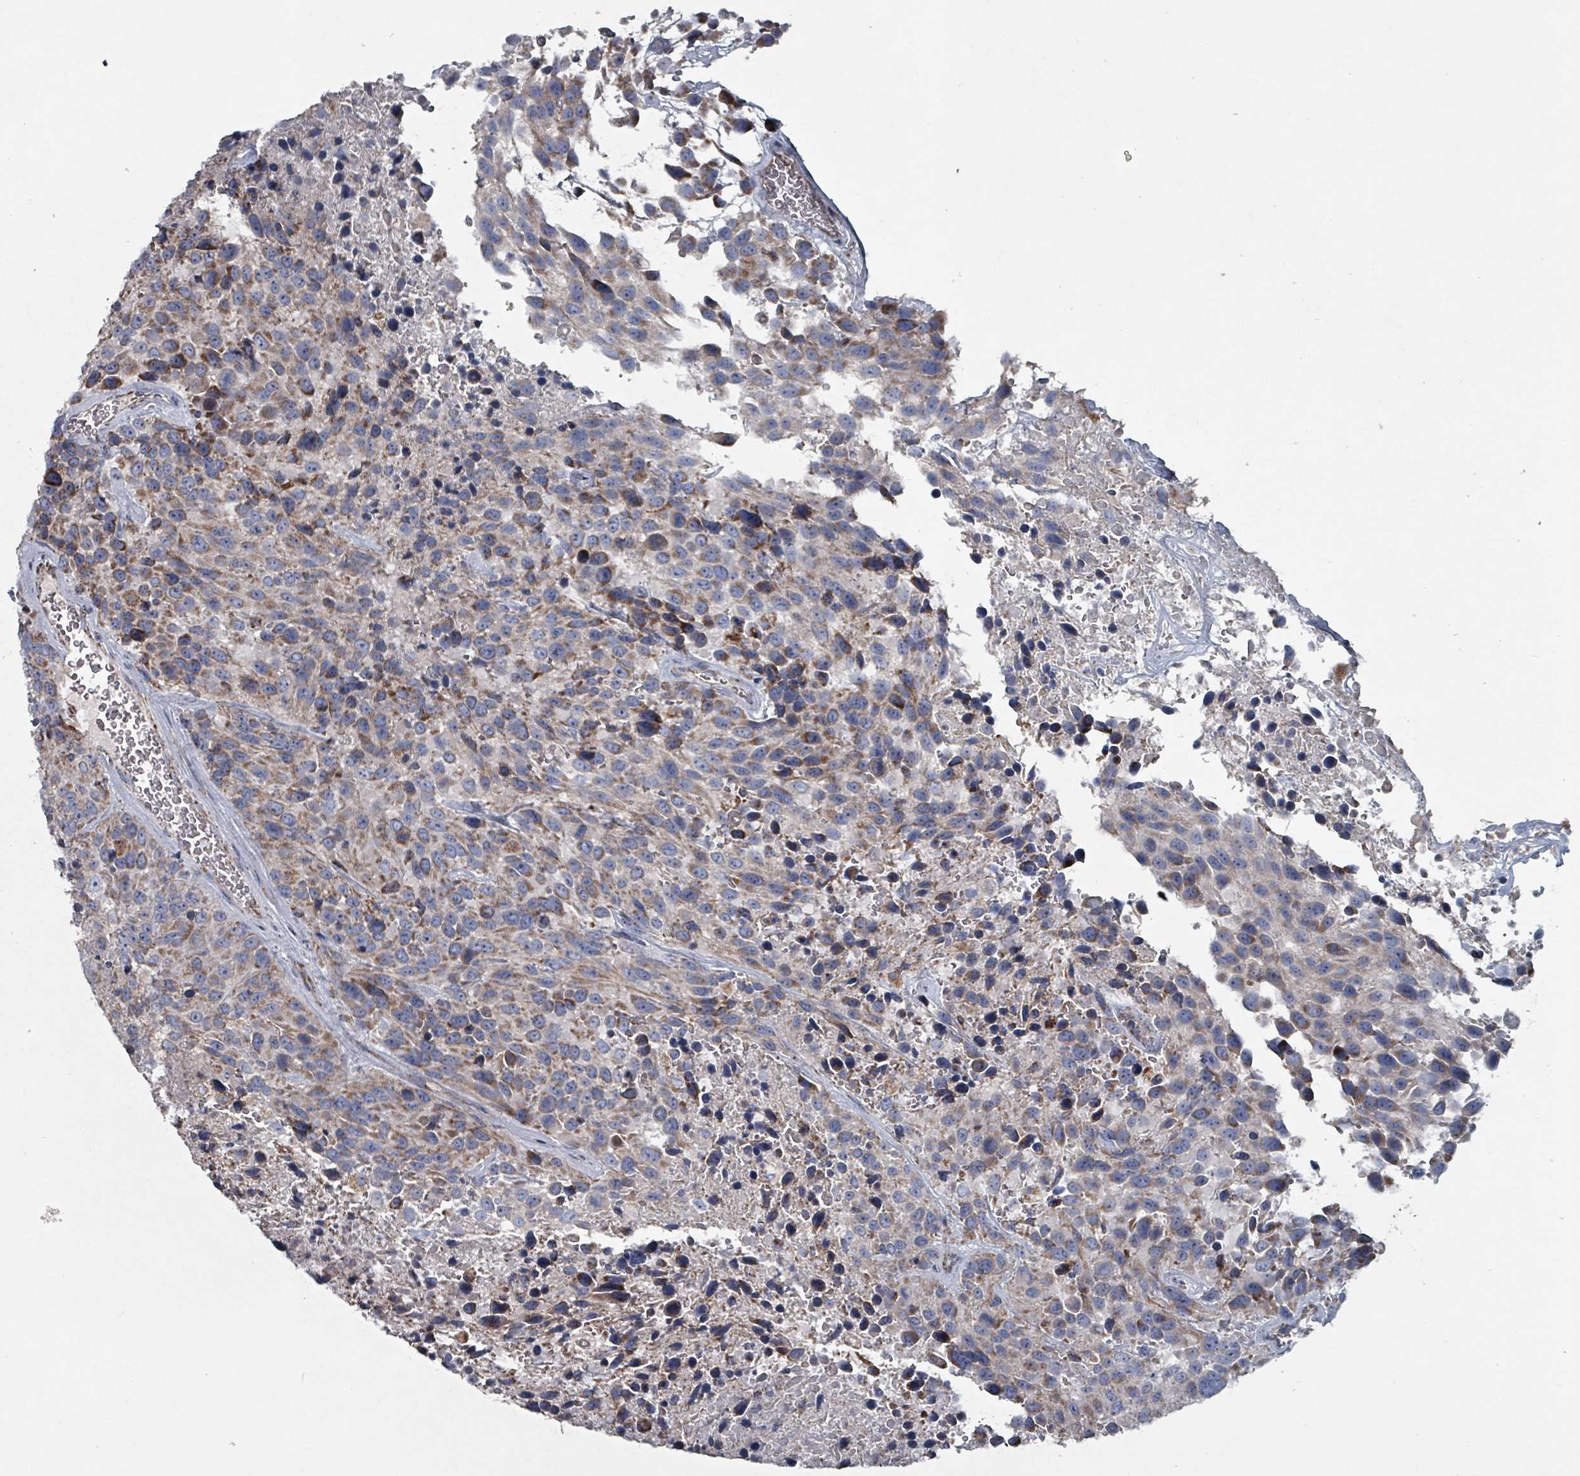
{"staining": {"intensity": "weak", "quantity": ">75%", "location": "cytoplasmic/membranous"}, "tissue": "urothelial cancer", "cell_type": "Tumor cells", "image_type": "cancer", "snomed": [{"axis": "morphology", "description": "Urothelial carcinoma, High grade"}, {"axis": "topography", "description": "Urinary bladder"}], "caption": "There is low levels of weak cytoplasmic/membranous positivity in tumor cells of urothelial cancer, as demonstrated by immunohistochemical staining (brown color).", "gene": "ABHD18", "patient": {"sex": "female", "age": 70}}